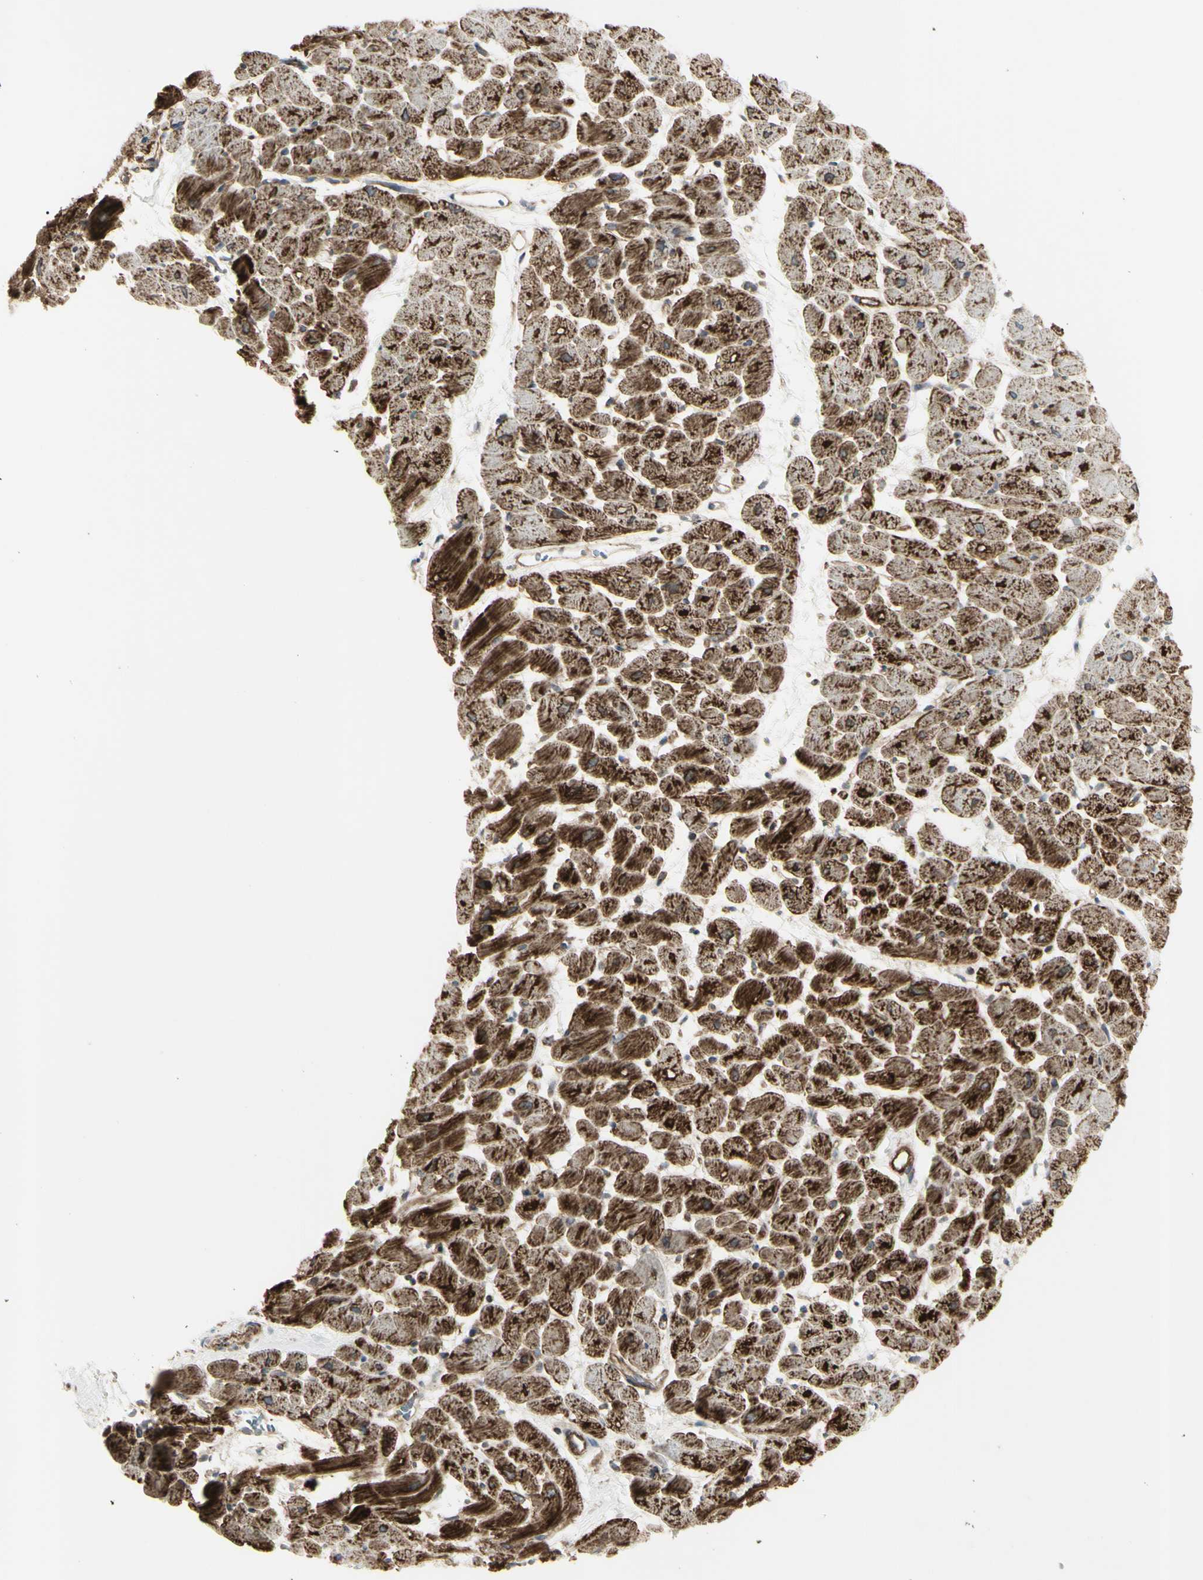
{"staining": {"intensity": "strong", "quantity": ">75%", "location": "cytoplasmic/membranous"}, "tissue": "heart muscle", "cell_type": "Cardiomyocytes", "image_type": "normal", "snomed": [{"axis": "morphology", "description": "Normal tissue, NOS"}, {"axis": "topography", "description": "Heart"}], "caption": "Immunohistochemistry histopathology image of normal heart muscle: human heart muscle stained using IHC demonstrates high levels of strong protein expression localized specifically in the cytoplasmic/membranous of cardiomyocytes, appearing as a cytoplasmic/membranous brown color.", "gene": "CYB5R1", "patient": {"sex": "male", "age": 45}}